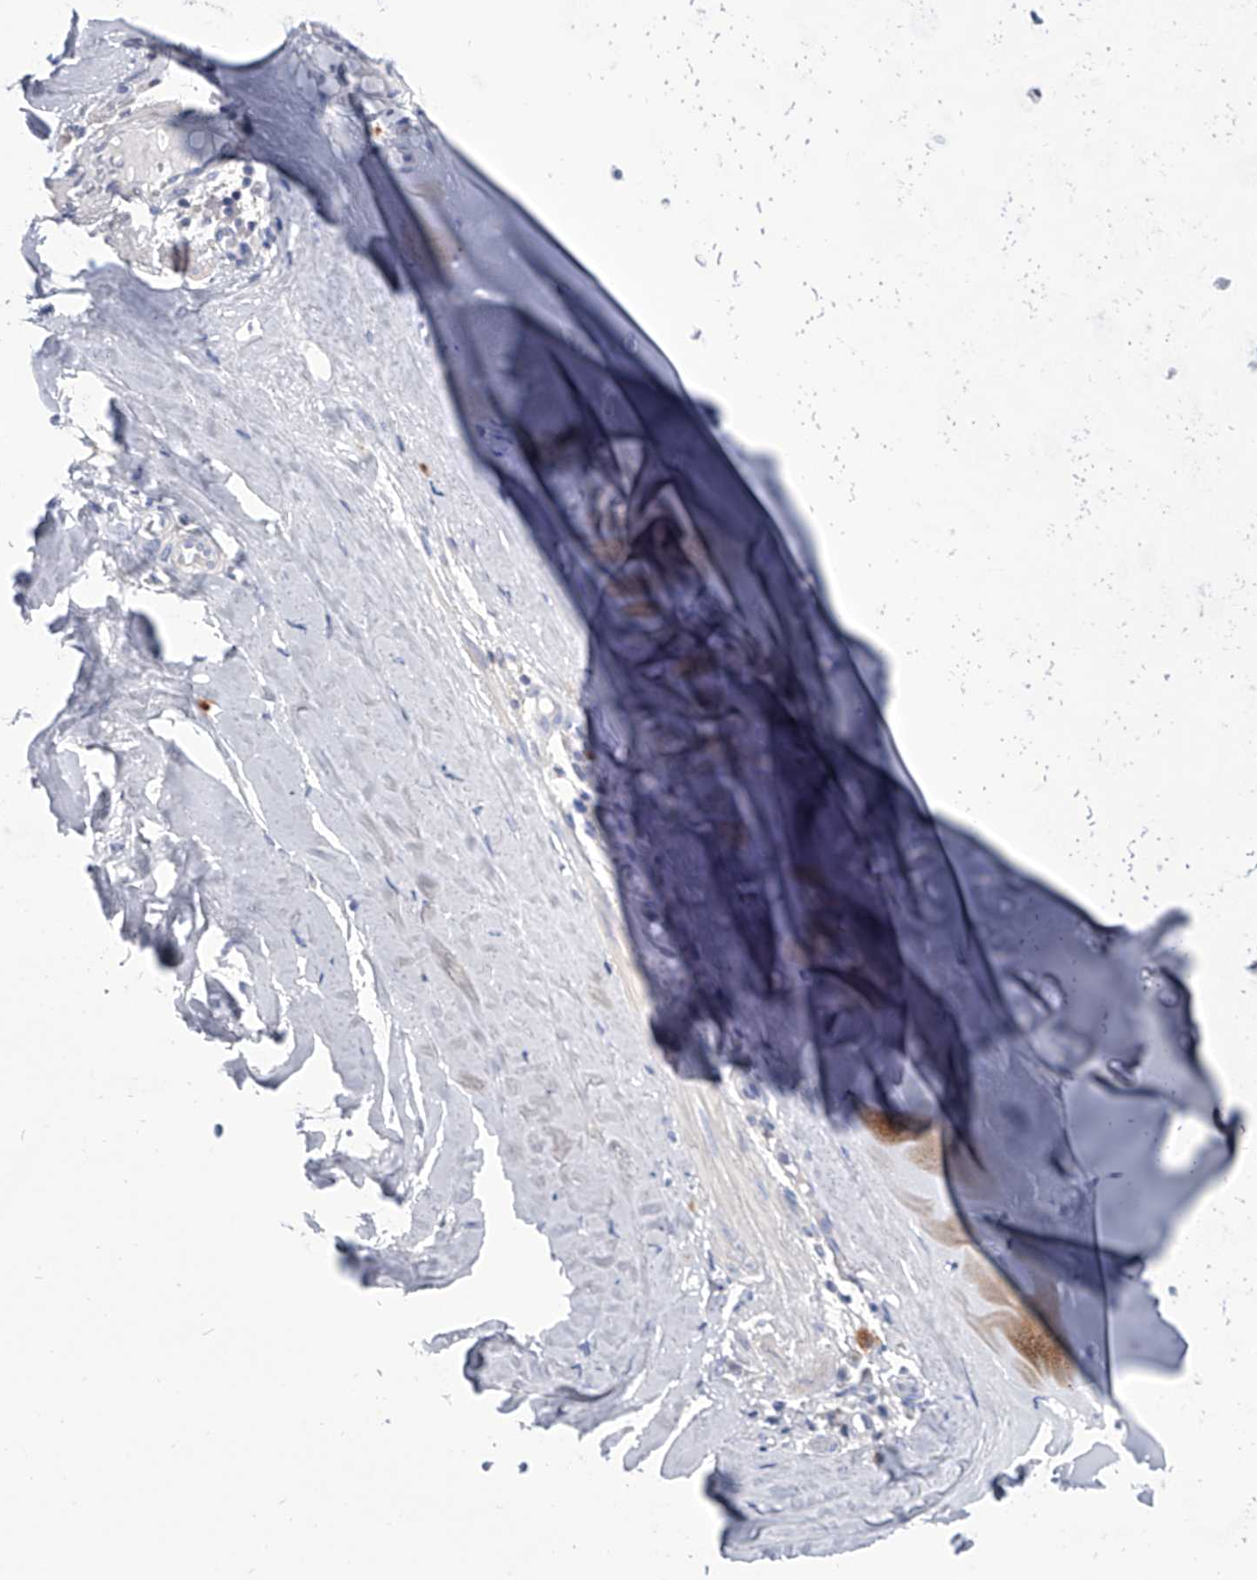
{"staining": {"intensity": "negative", "quantity": "none", "location": "none"}, "tissue": "adipose tissue", "cell_type": "Adipocytes", "image_type": "normal", "snomed": [{"axis": "morphology", "description": "Normal tissue, NOS"}, {"axis": "morphology", "description": "Basal cell carcinoma"}, {"axis": "topography", "description": "Cartilage tissue"}, {"axis": "topography", "description": "Nasopharynx"}, {"axis": "topography", "description": "Oral tissue"}], "caption": "Adipocytes are negative for brown protein staining in normal adipose tissue. (DAB immunohistochemistry with hematoxylin counter stain).", "gene": "SERPINB9", "patient": {"sex": "female", "age": 77}}